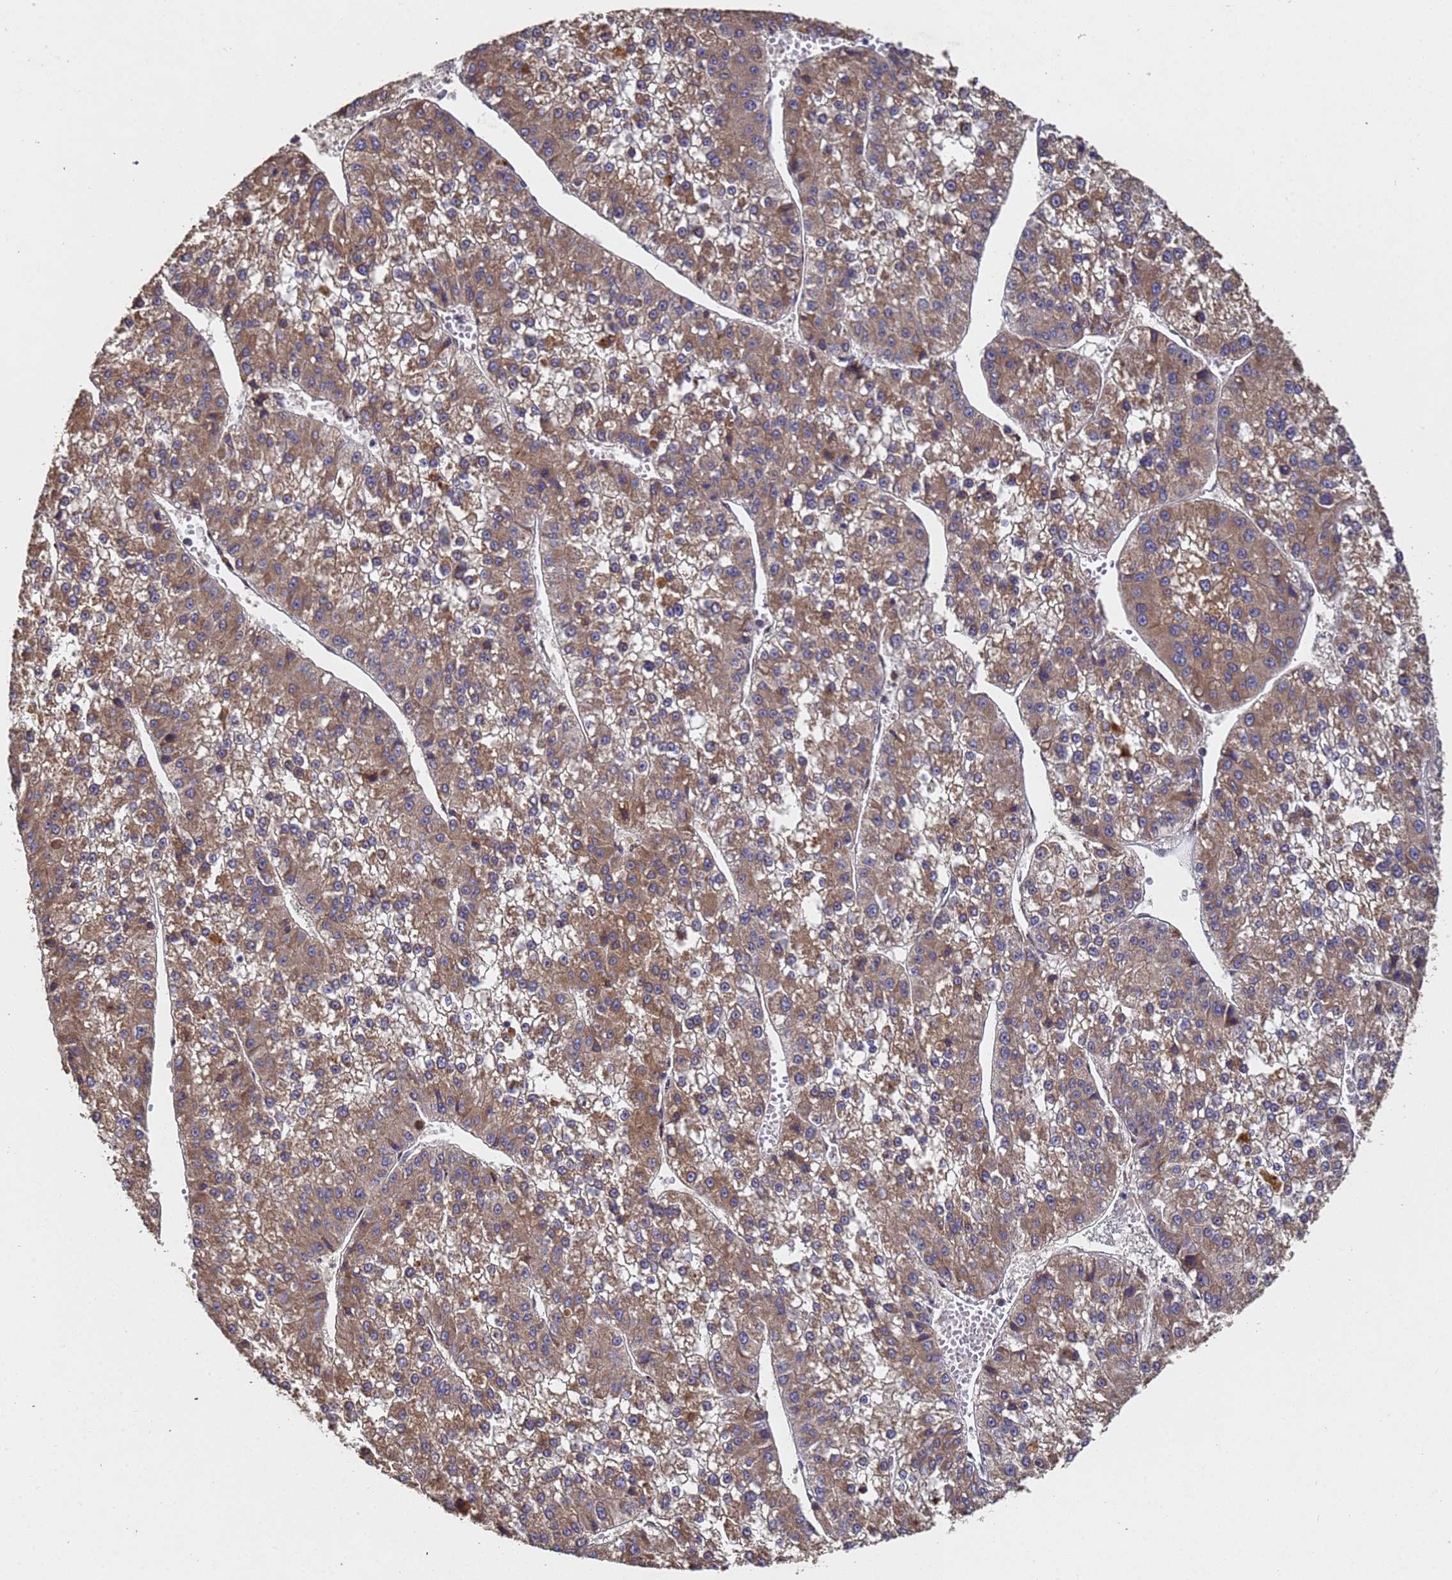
{"staining": {"intensity": "moderate", "quantity": ">75%", "location": "cytoplasmic/membranous"}, "tissue": "liver cancer", "cell_type": "Tumor cells", "image_type": "cancer", "snomed": [{"axis": "morphology", "description": "Carcinoma, Hepatocellular, NOS"}, {"axis": "topography", "description": "Liver"}], "caption": "A medium amount of moderate cytoplasmic/membranous staining is identified in about >75% of tumor cells in liver cancer (hepatocellular carcinoma) tissue. (DAB (3,3'-diaminobenzidine) IHC with brightfield microscopy, high magnification).", "gene": "SECISBP2", "patient": {"sex": "female", "age": 73}}